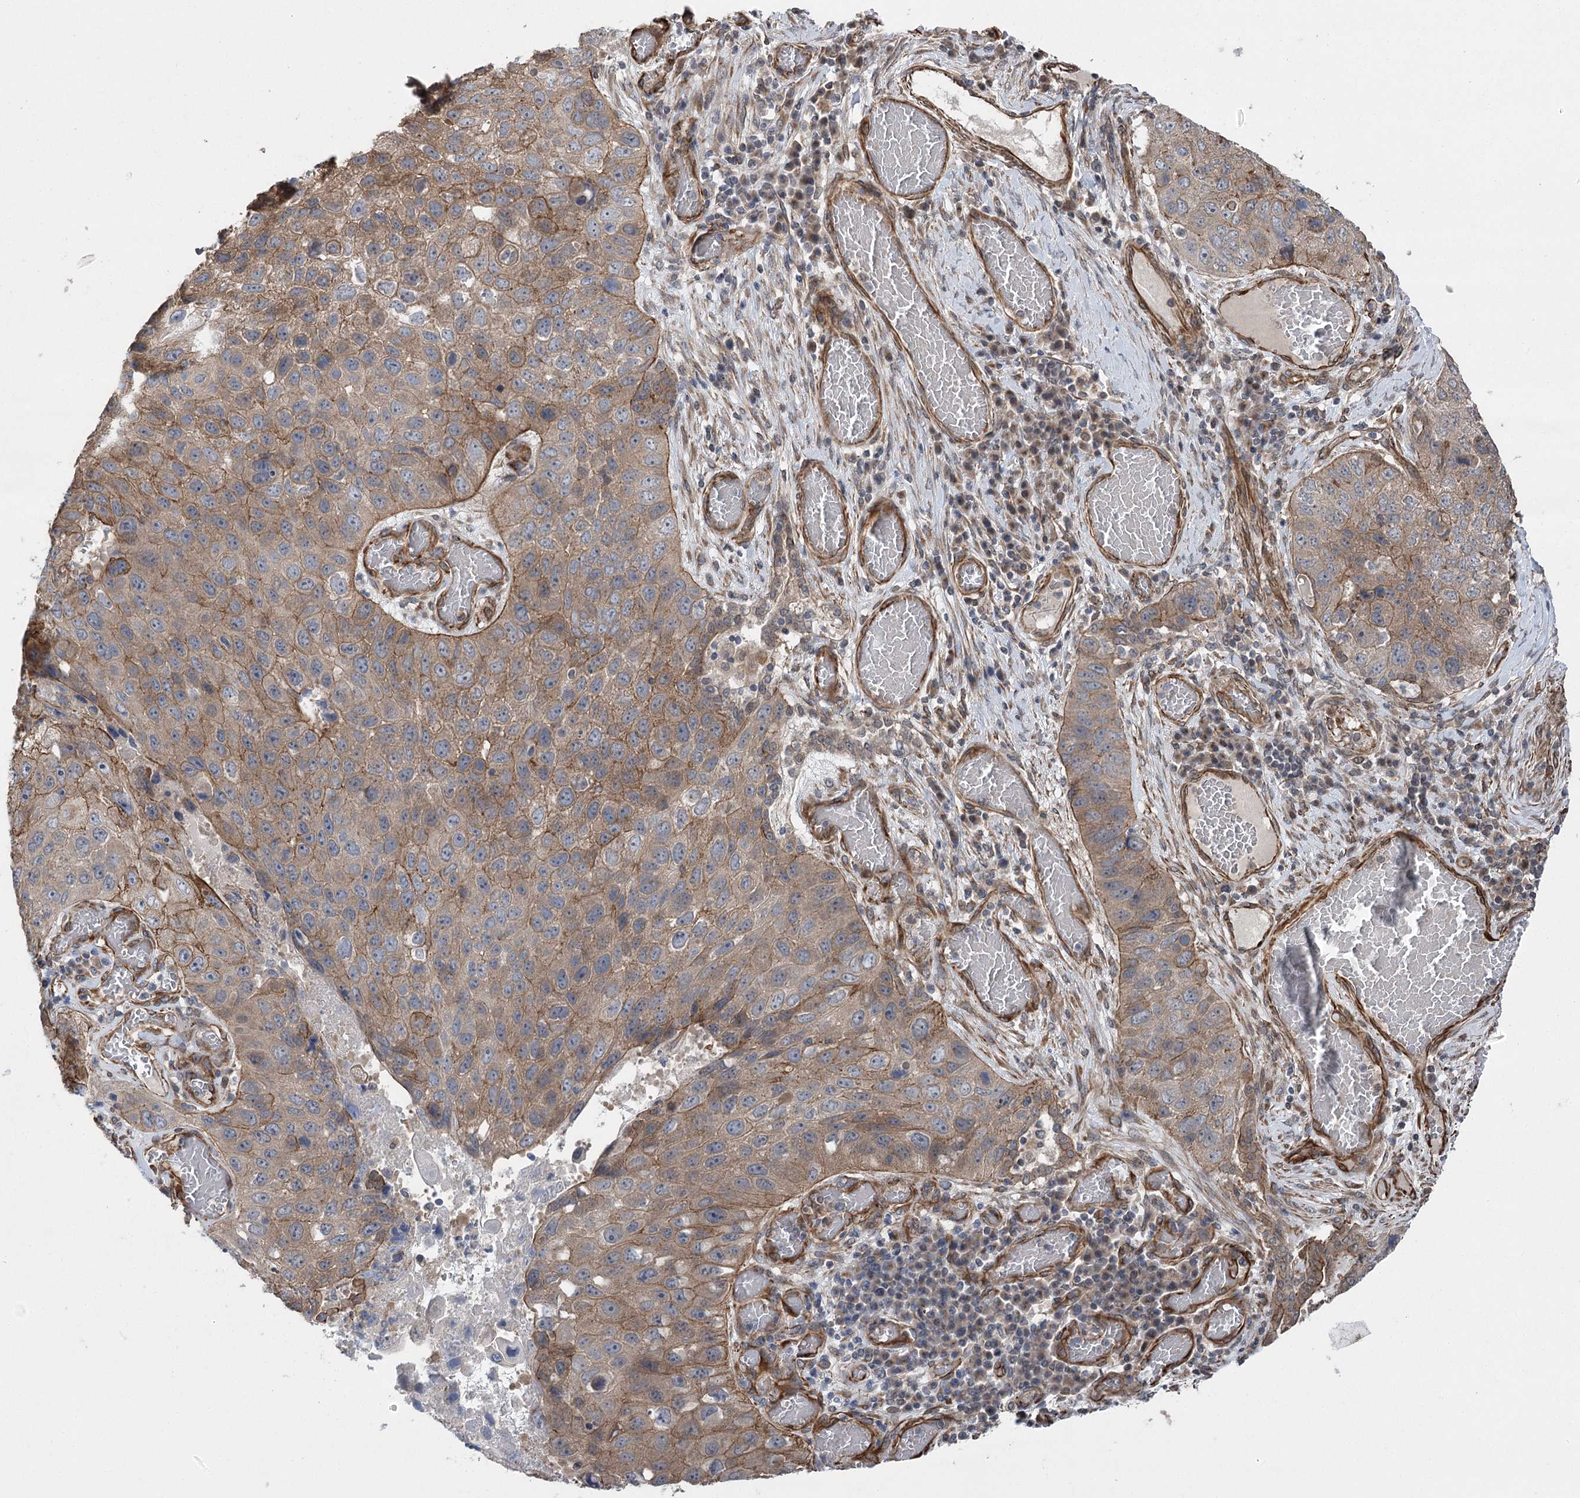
{"staining": {"intensity": "moderate", "quantity": "25%-75%", "location": "cytoplasmic/membranous"}, "tissue": "lung cancer", "cell_type": "Tumor cells", "image_type": "cancer", "snomed": [{"axis": "morphology", "description": "Squamous cell carcinoma, NOS"}, {"axis": "topography", "description": "Lung"}], "caption": "Lung squamous cell carcinoma stained with a brown dye exhibits moderate cytoplasmic/membranous positive positivity in approximately 25%-75% of tumor cells.", "gene": "RWDD4", "patient": {"sex": "male", "age": 61}}